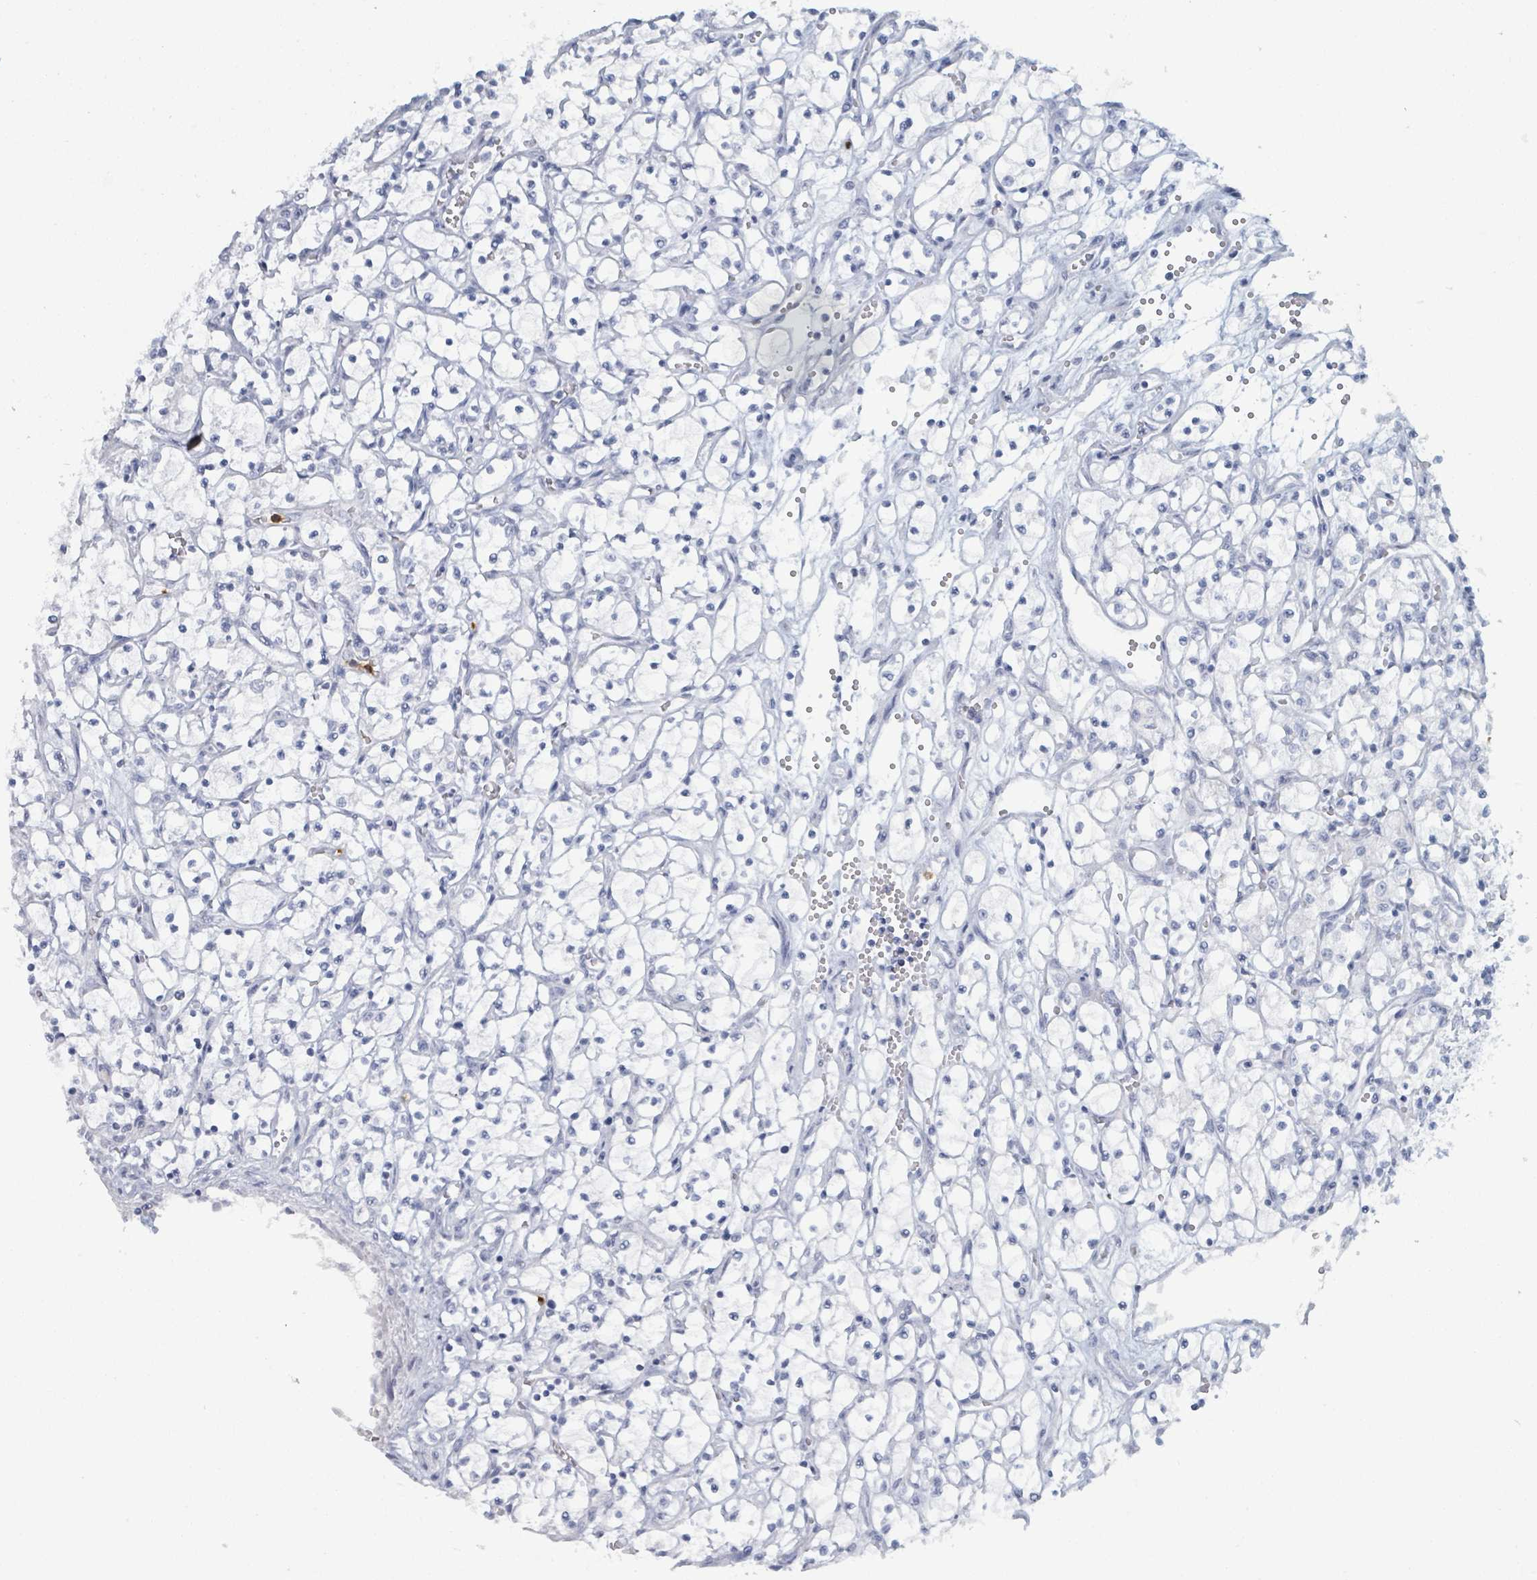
{"staining": {"intensity": "negative", "quantity": "none", "location": "none"}, "tissue": "renal cancer", "cell_type": "Tumor cells", "image_type": "cancer", "snomed": [{"axis": "morphology", "description": "Adenocarcinoma, NOS"}, {"axis": "topography", "description": "Kidney"}], "caption": "Tumor cells are negative for brown protein staining in renal cancer.", "gene": "DEFA4", "patient": {"sex": "female", "age": 69}}